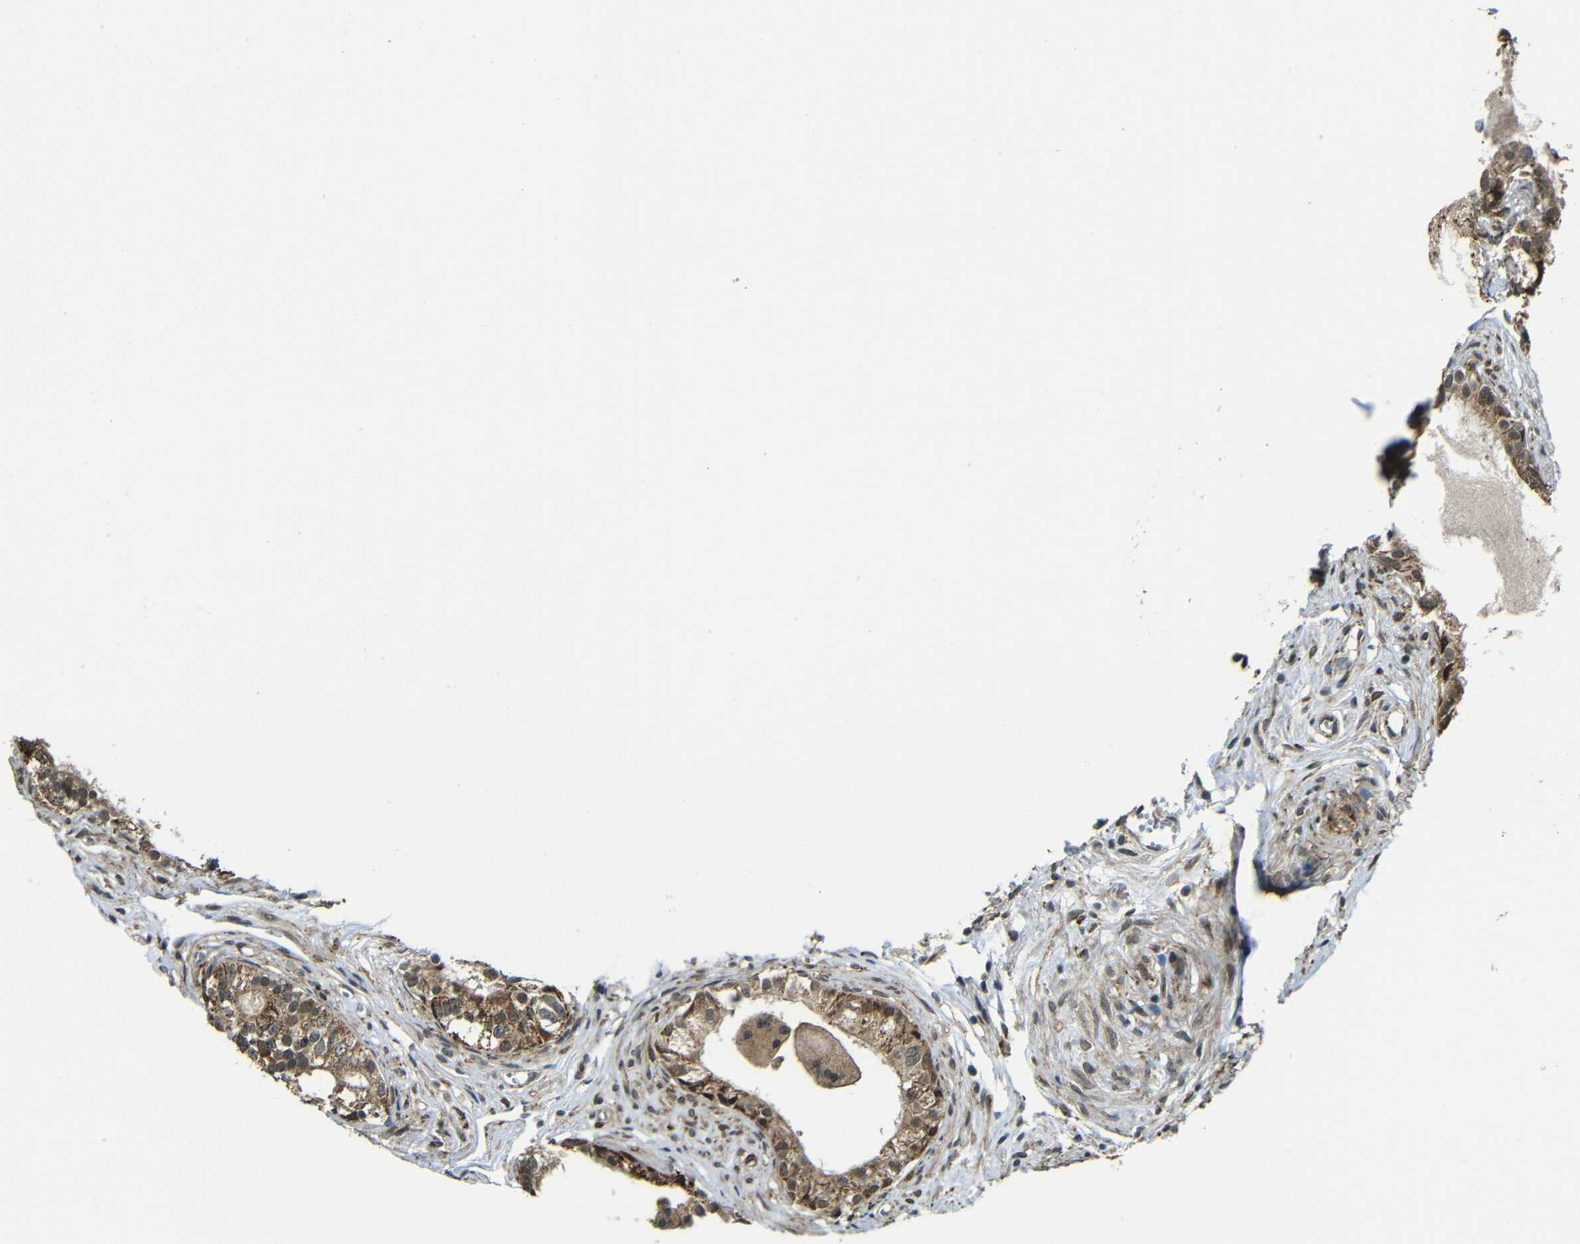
{"staining": {"intensity": "moderate", "quantity": ">75%", "location": "cytoplasmic/membranous,nuclear"}, "tissue": "testis", "cell_type": "Cells in seminiferous ducts", "image_type": "normal", "snomed": [{"axis": "morphology", "description": "Normal tissue, NOS"}, {"axis": "topography", "description": "Testis"}, {"axis": "topography", "description": "Epididymis"}], "caption": "Immunohistochemistry (DAB) staining of unremarkable testis shows moderate cytoplasmic/membranous,nuclear protein expression in about >75% of cells in seminiferous ducts.", "gene": "FAM172A", "patient": {"sex": "male", "age": 35}}